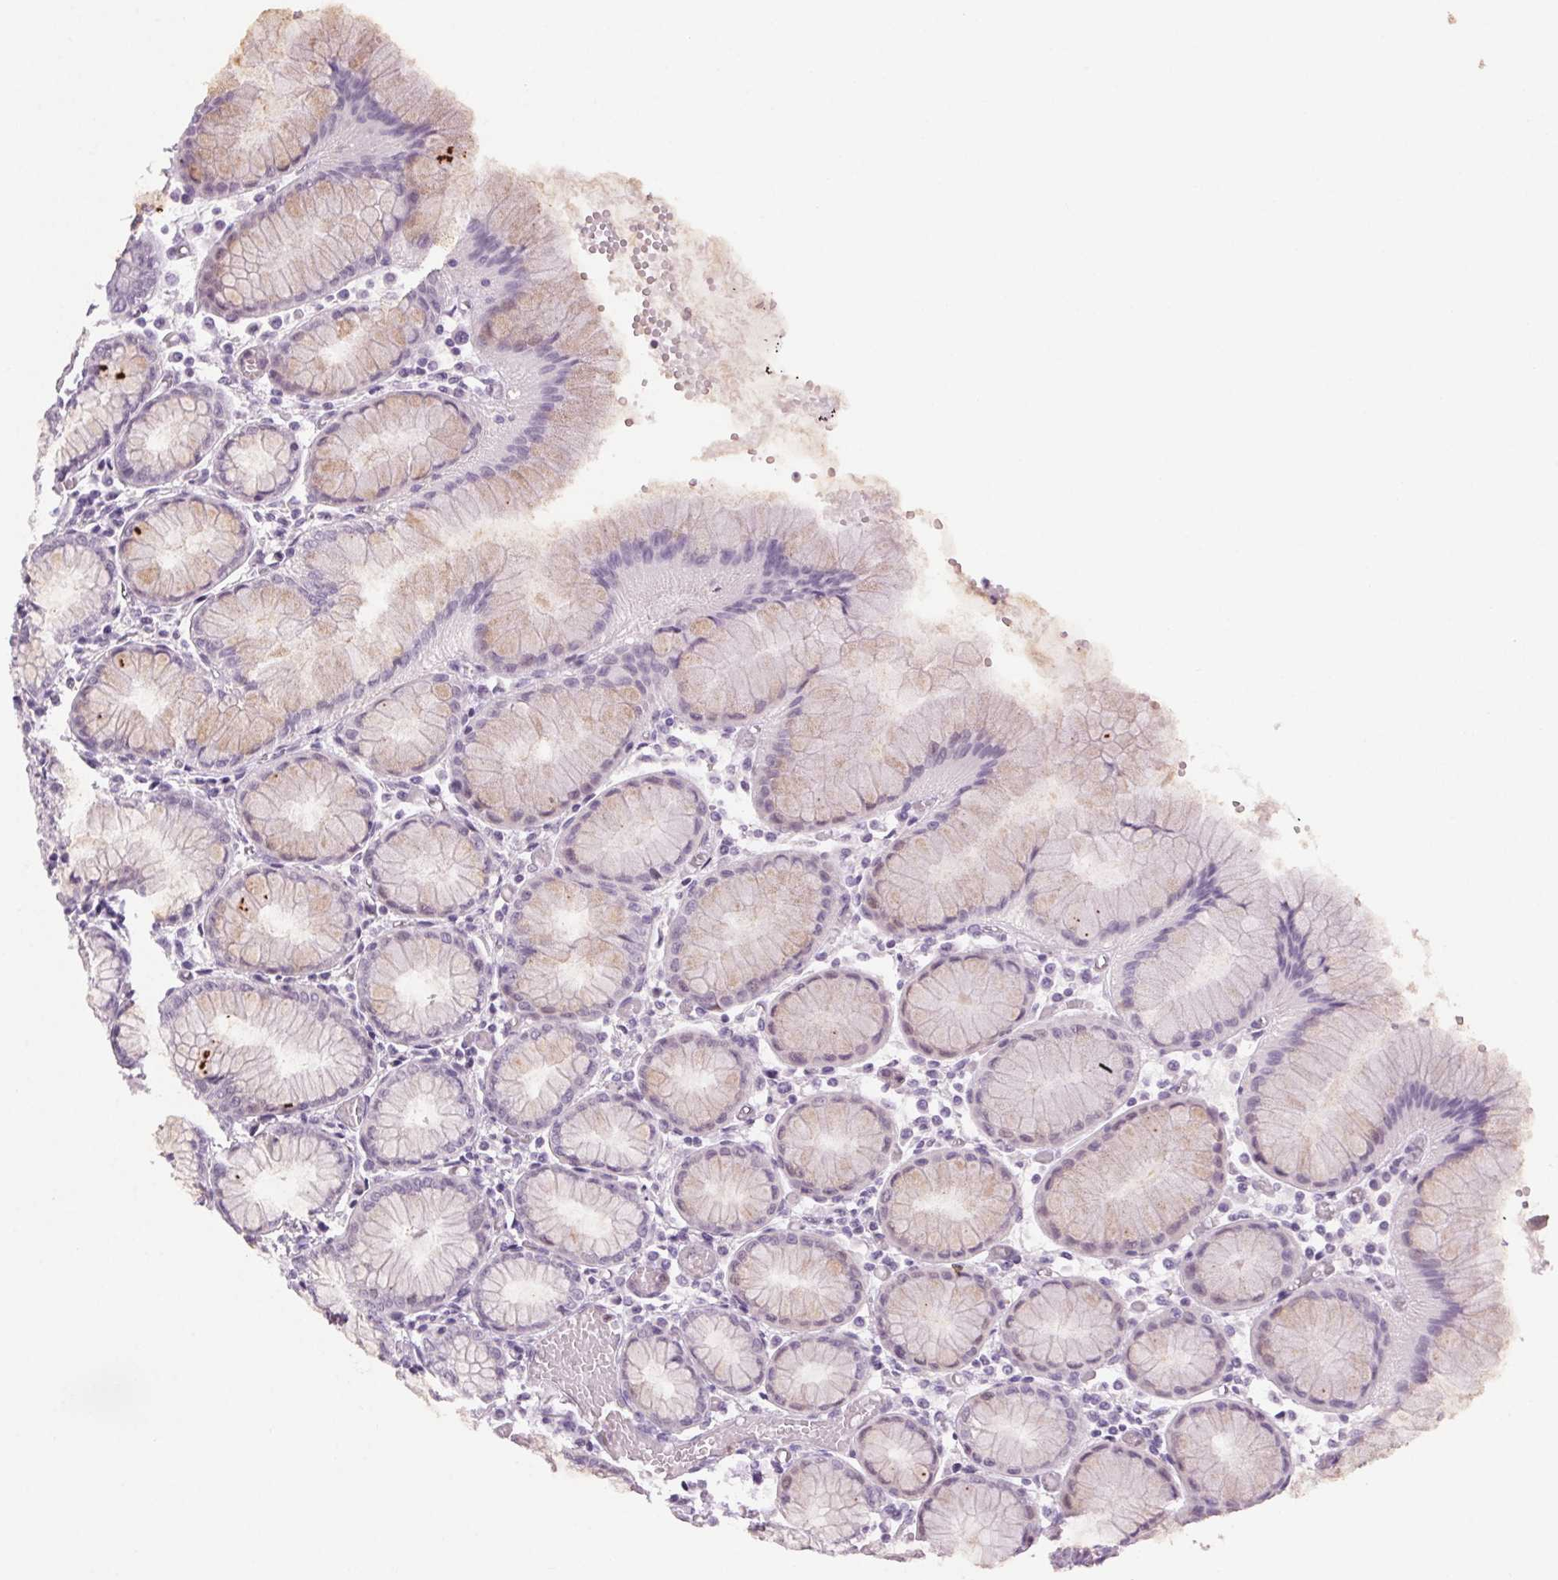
{"staining": {"intensity": "weak", "quantity": "<25%", "location": "cytoplasmic/membranous"}, "tissue": "stomach", "cell_type": "Glandular cells", "image_type": "normal", "snomed": [{"axis": "morphology", "description": "Normal tissue, NOS"}, {"axis": "topography", "description": "Stomach"}], "caption": "Glandular cells show no significant staining in unremarkable stomach.", "gene": "SLC6A19", "patient": {"sex": "female", "age": 57}}